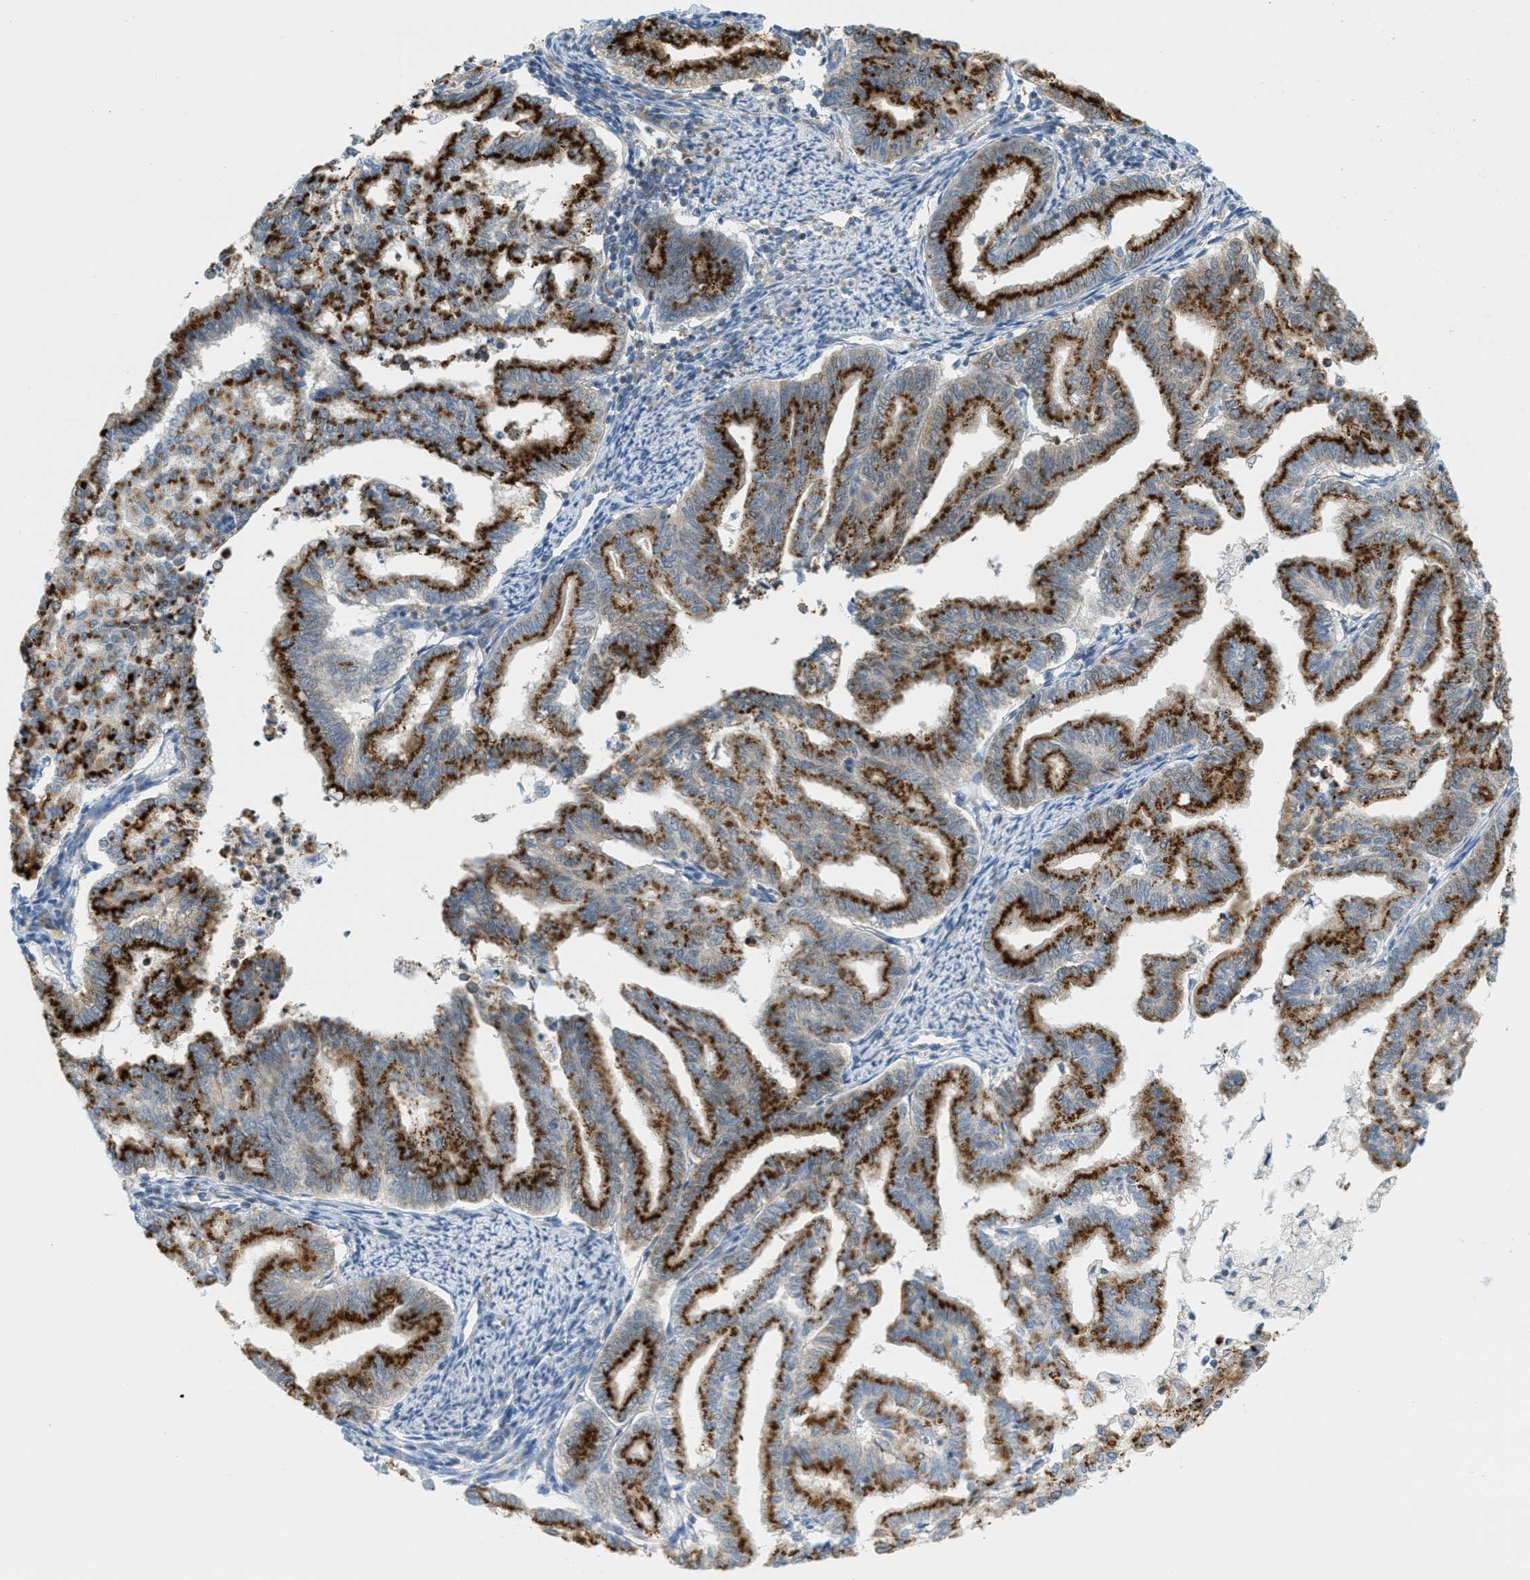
{"staining": {"intensity": "strong", "quantity": ">75%", "location": "cytoplasmic/membranous"}, "tissue": "endometrial cancer", "cell_type": "Tumor cells", "image_type": "cancer", "snomed": [{"axis": "morphology", "description": "Adenocarcinoma, NOS"}, {"axis": "topography", "description": "Endometrium"}], "caption": "This is an image of immunohistochemistry (IHC) staining of endometrial adenocarcinoma, which shows strong staining in the cytoplasmic/membranous of tumor cells.", "gene": "ABCF1", "patient": {"sex": "female", "age": 79}}